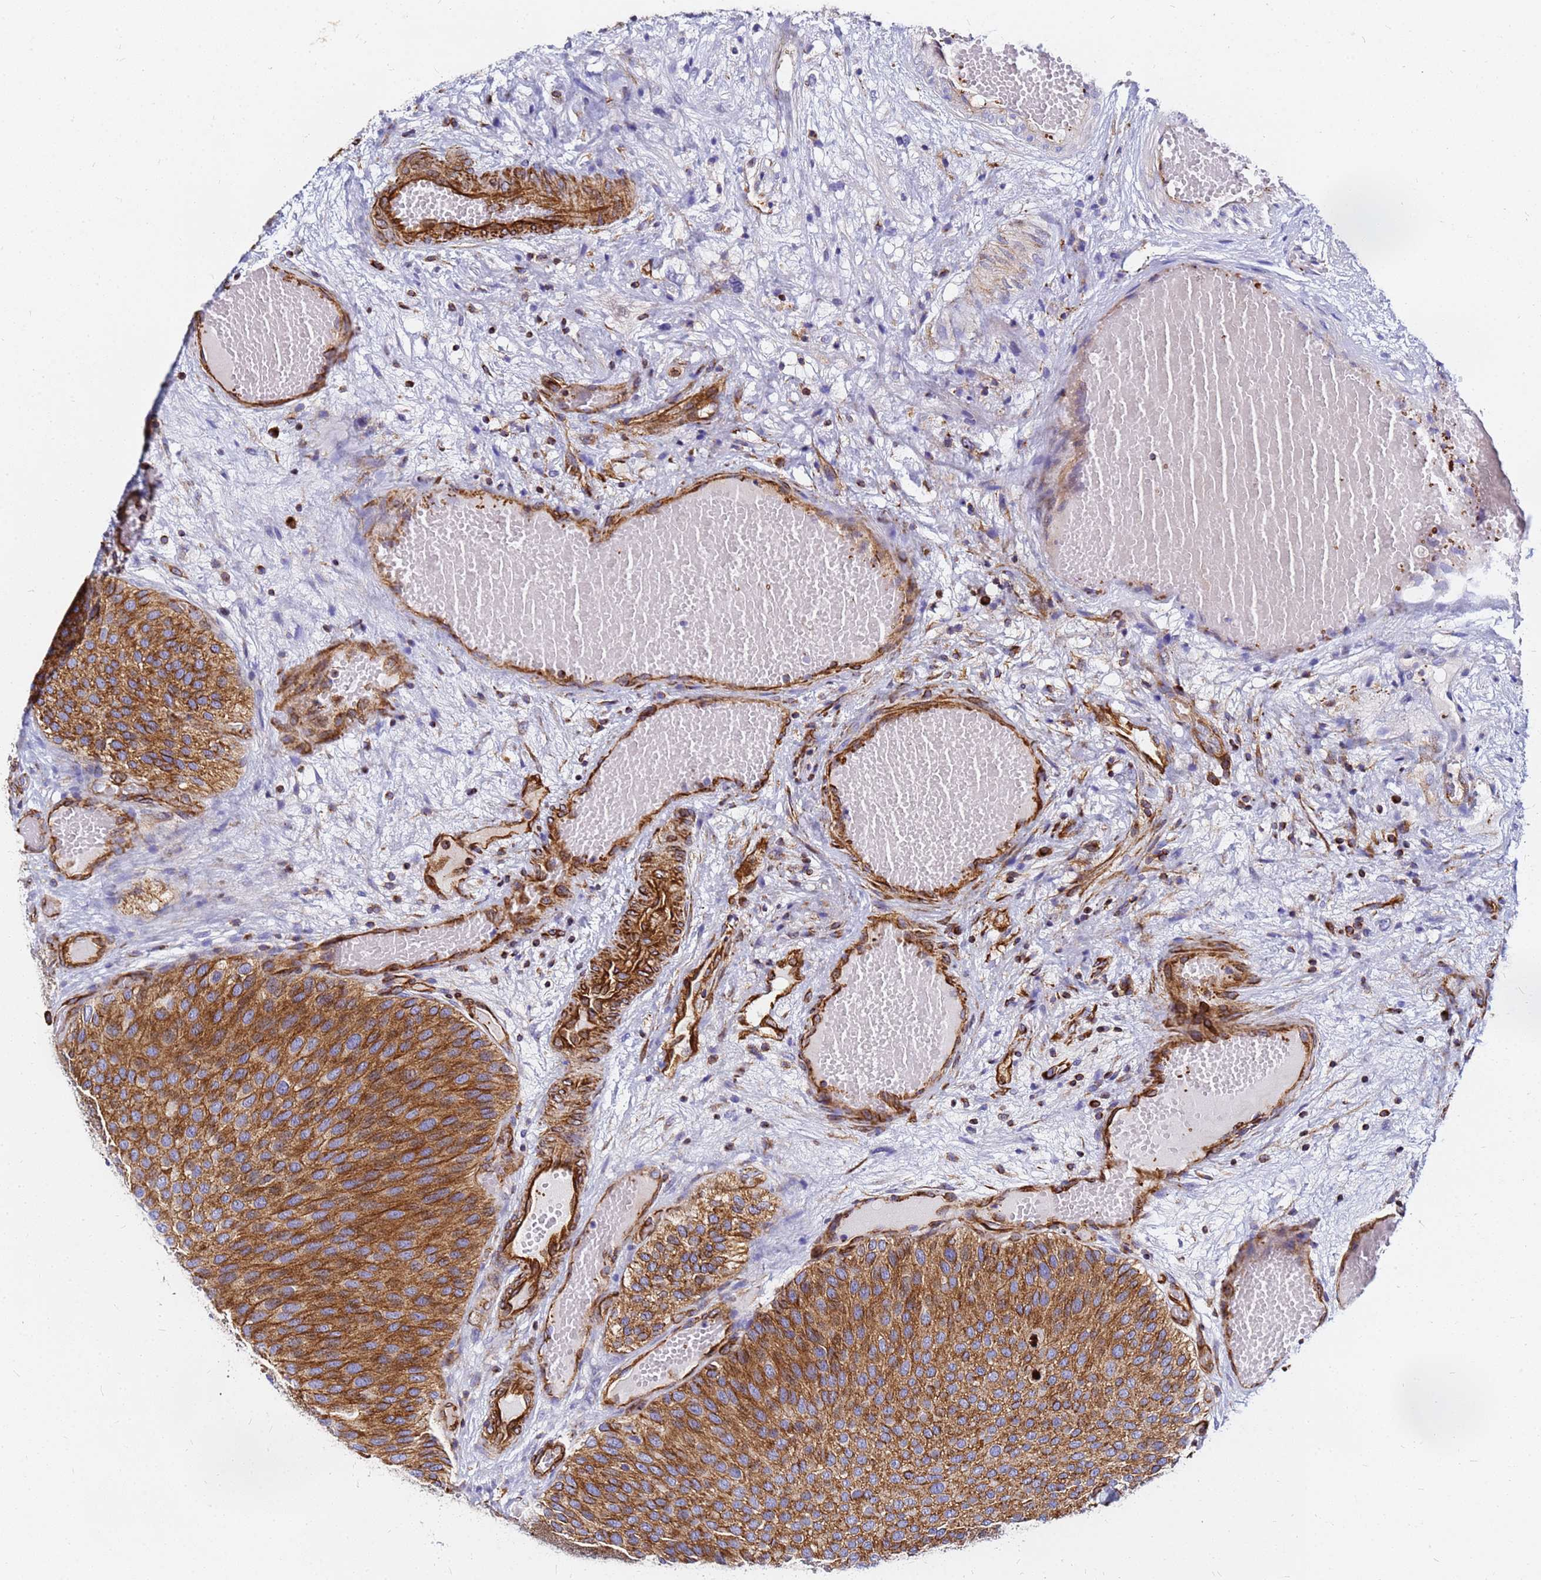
{"staining": {"intensity": "strong", "quantity": ">75%", "location": "cytoplasmic/membranous"}, "tissue": "urothelial cancer", "cell_type": "Tumor cells", "image_type": "cancer", "snomed": [{"axis": "morphology", "description": "Urothelial carcinoma, Low grade"}, {"axis": "topography", "description": "Urinary bladder"}], "caption": "This image demonstrates immunohistochemistry staining of human urothelial cancer, with high strong cytoplasmic/membranous positivity in about >75% of tumor cells.", "gene": "TUBA8", "patient": {"sex": "male", "age": 89}}